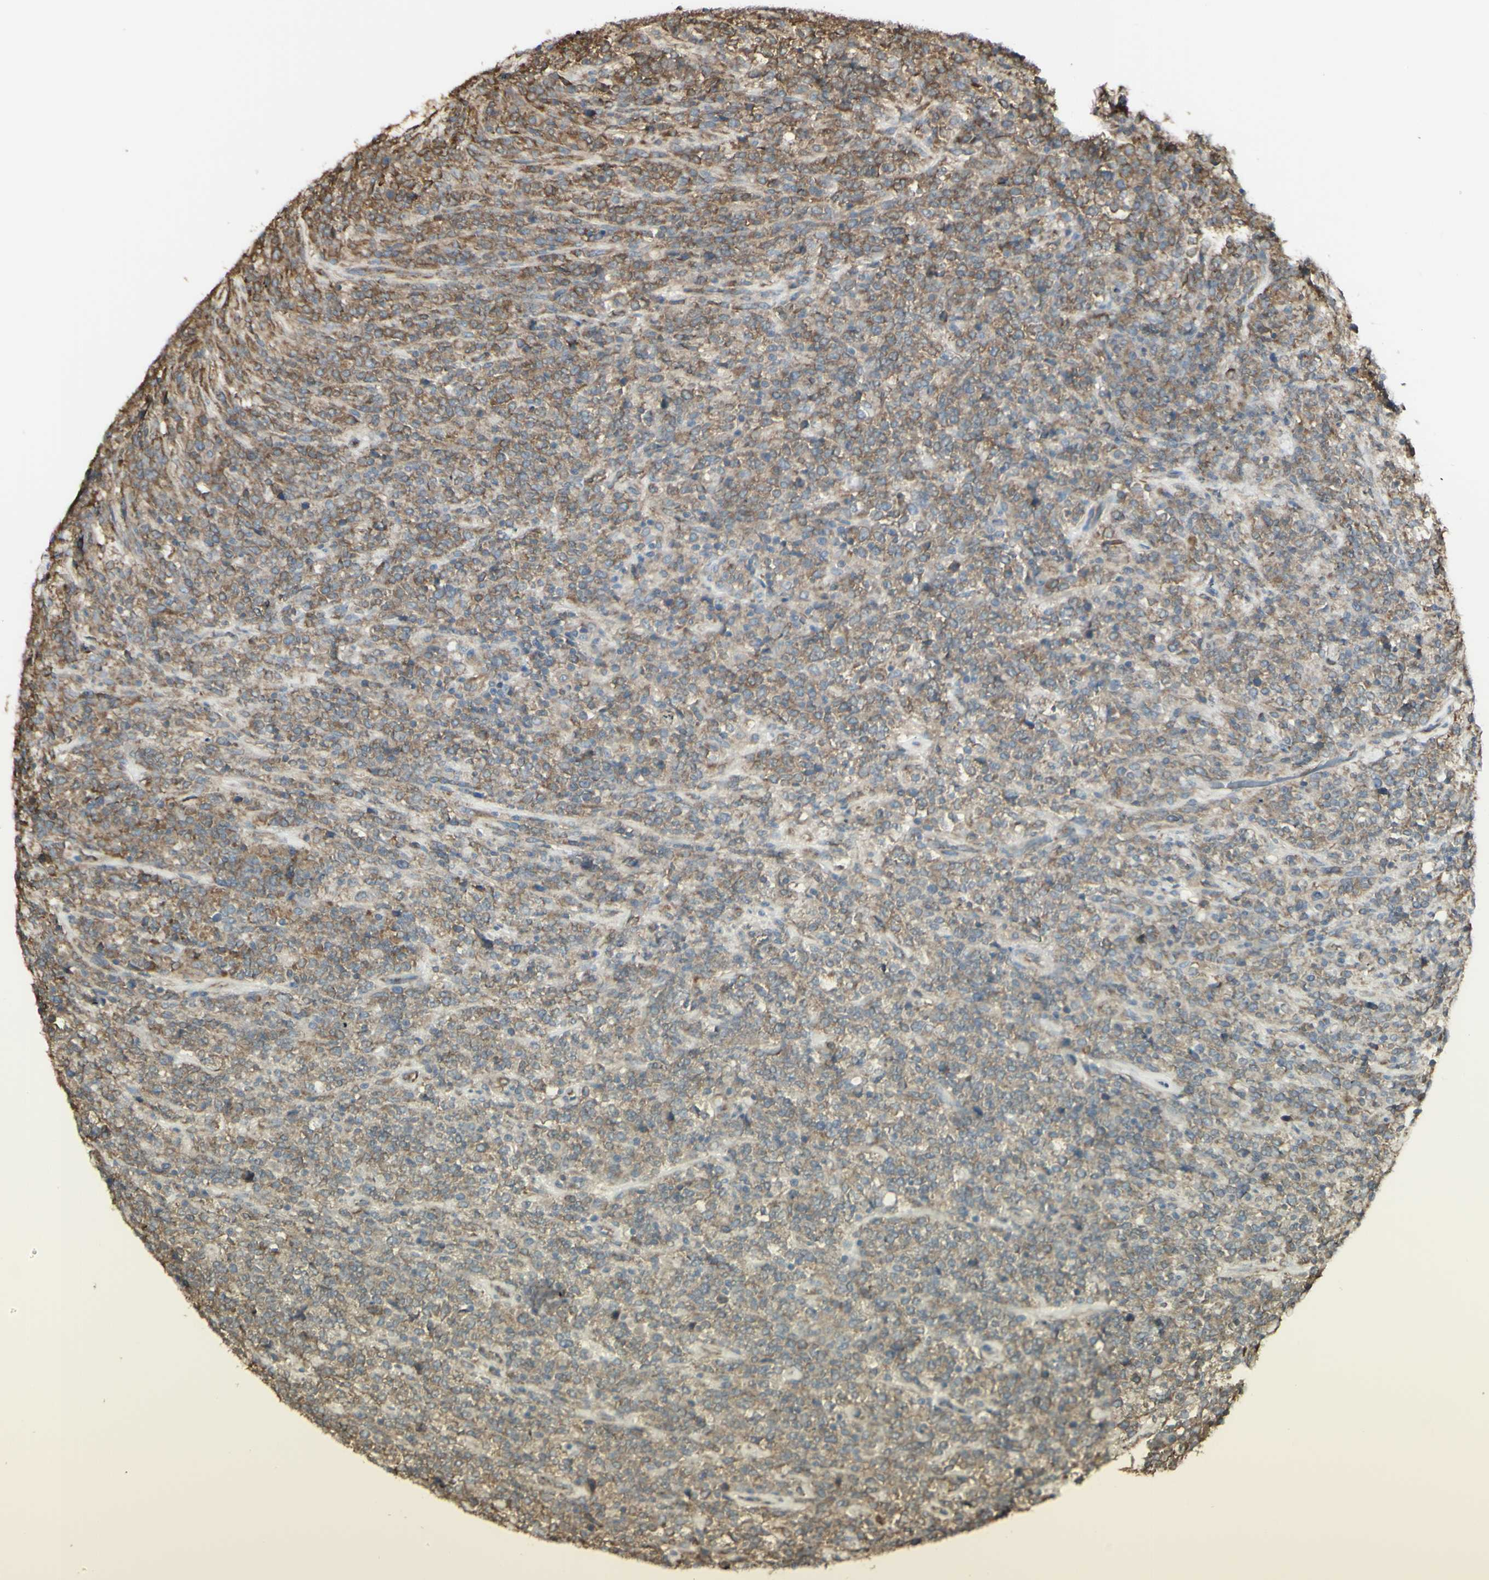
{"staining": {"intensity": "negative", "quantity": "none", "location": "none"}, "tissue": "lymphoma", "cell_type": "Tumor cells", "image_type": "cancer", "snomed": [{"axis": "morphology", "description": "Malignant lymphoma, non-Hodgkin's type, High grade"}, {"axis": "topography", "description": "Soft tissue"}], "caption": "High magnification brightfield microscopy of lymphoma stained with DAB (brown) and counterstained with hematoxylin (blue): tumor cells show no significant staining.", "gene": "EEF1B2", "patient": {"sex": "male", "age": 18}}